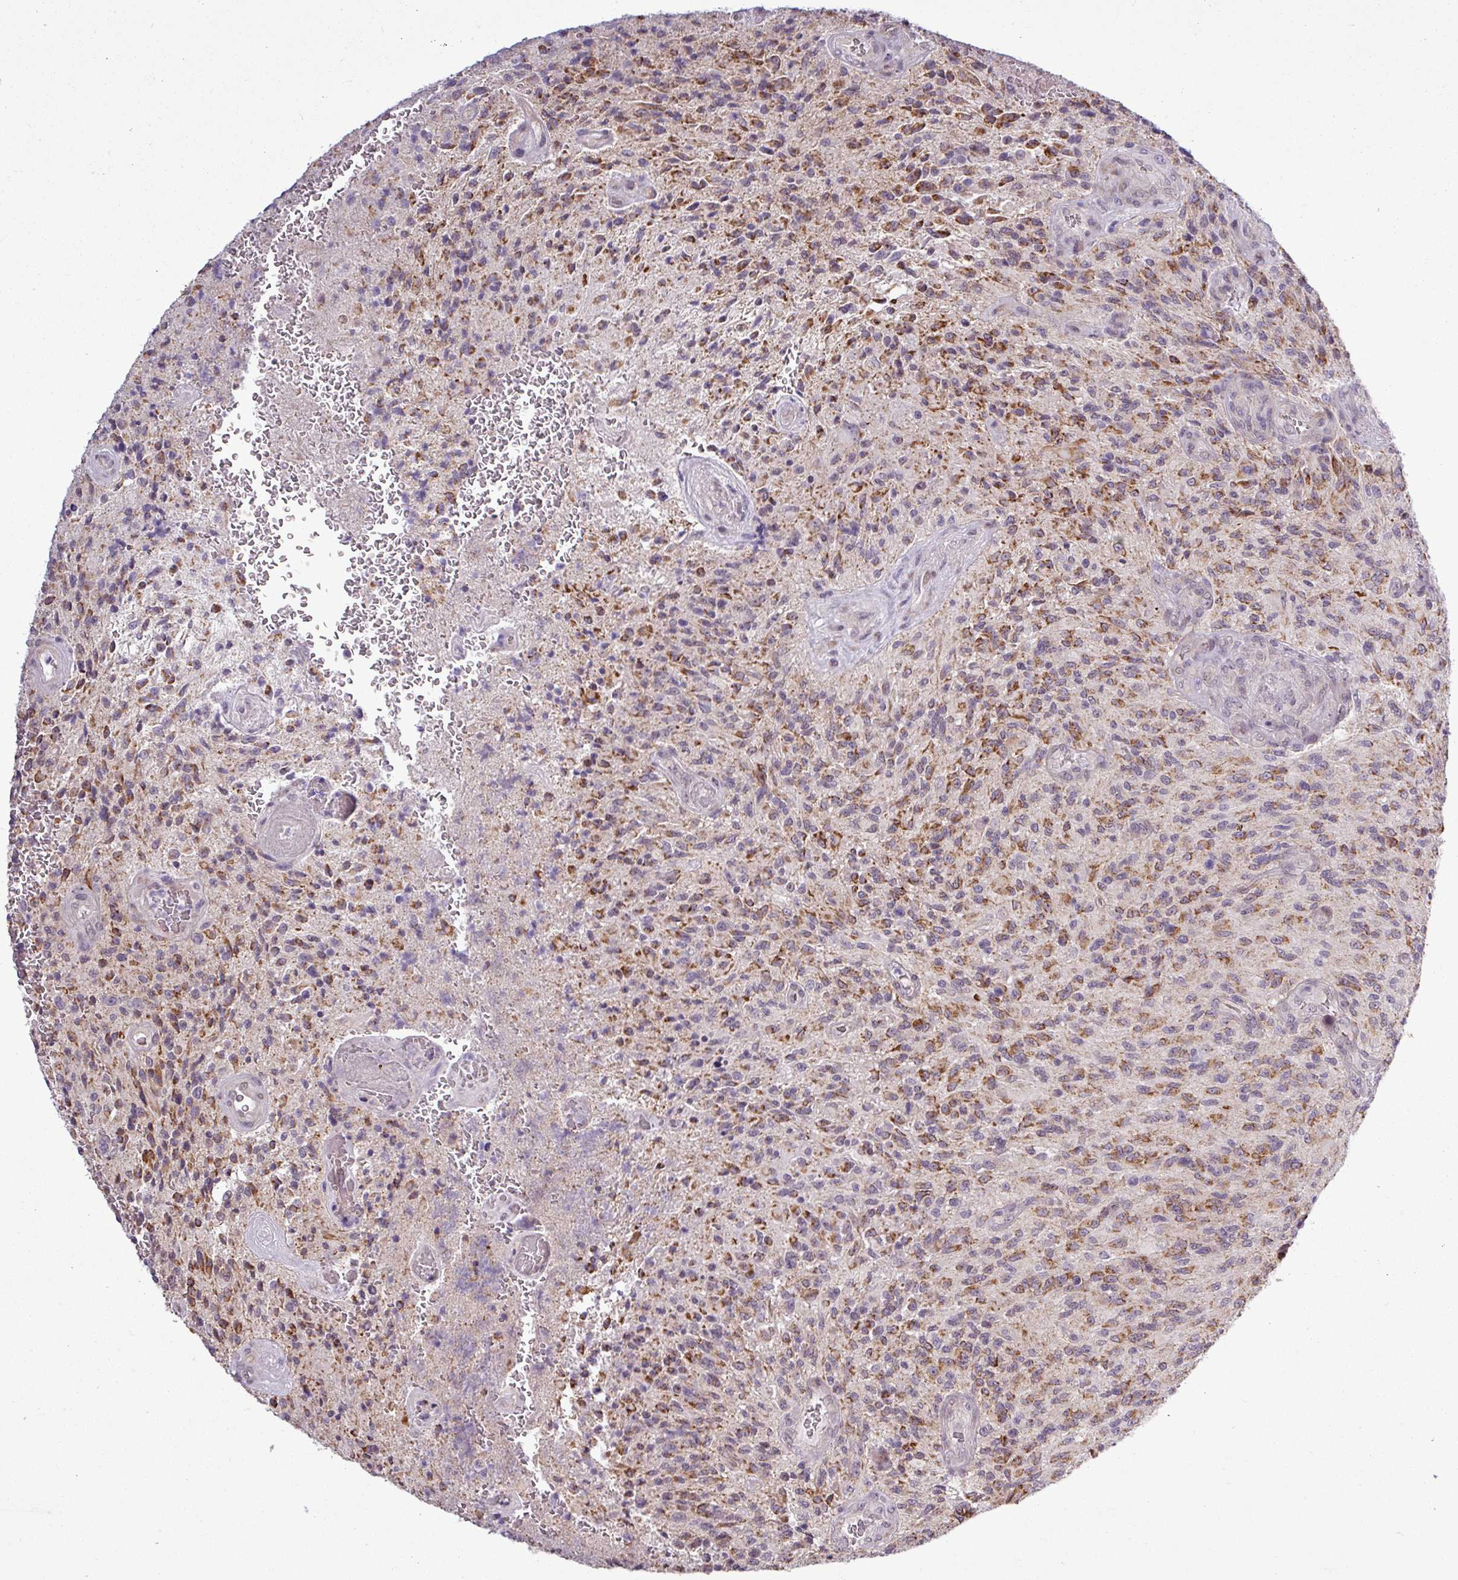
{"staining": {"intensity": "strong", "quantity": "25%-75%", "location": "cytoplasmic/membranous"}, "tissue": "glioma", "cell_type": "Tumor cells", "image_type": "cancer", "snomed": [{"axis": "morphology", "description": "Normal tissue, NOS"}, {"axis": "morphology", "description": "Glioma, malignant, High grade"}, {"axis": "topography", "description": "Cerebral cortex"}], "caption": "Human glioma stained with a brown dye demonstrates strong cytoplasmic/membranous positive positivity in approximately 25%-75% of tumor cells.", "gene": "GPT2", "patient": {"sex": "male", "age": 56}}